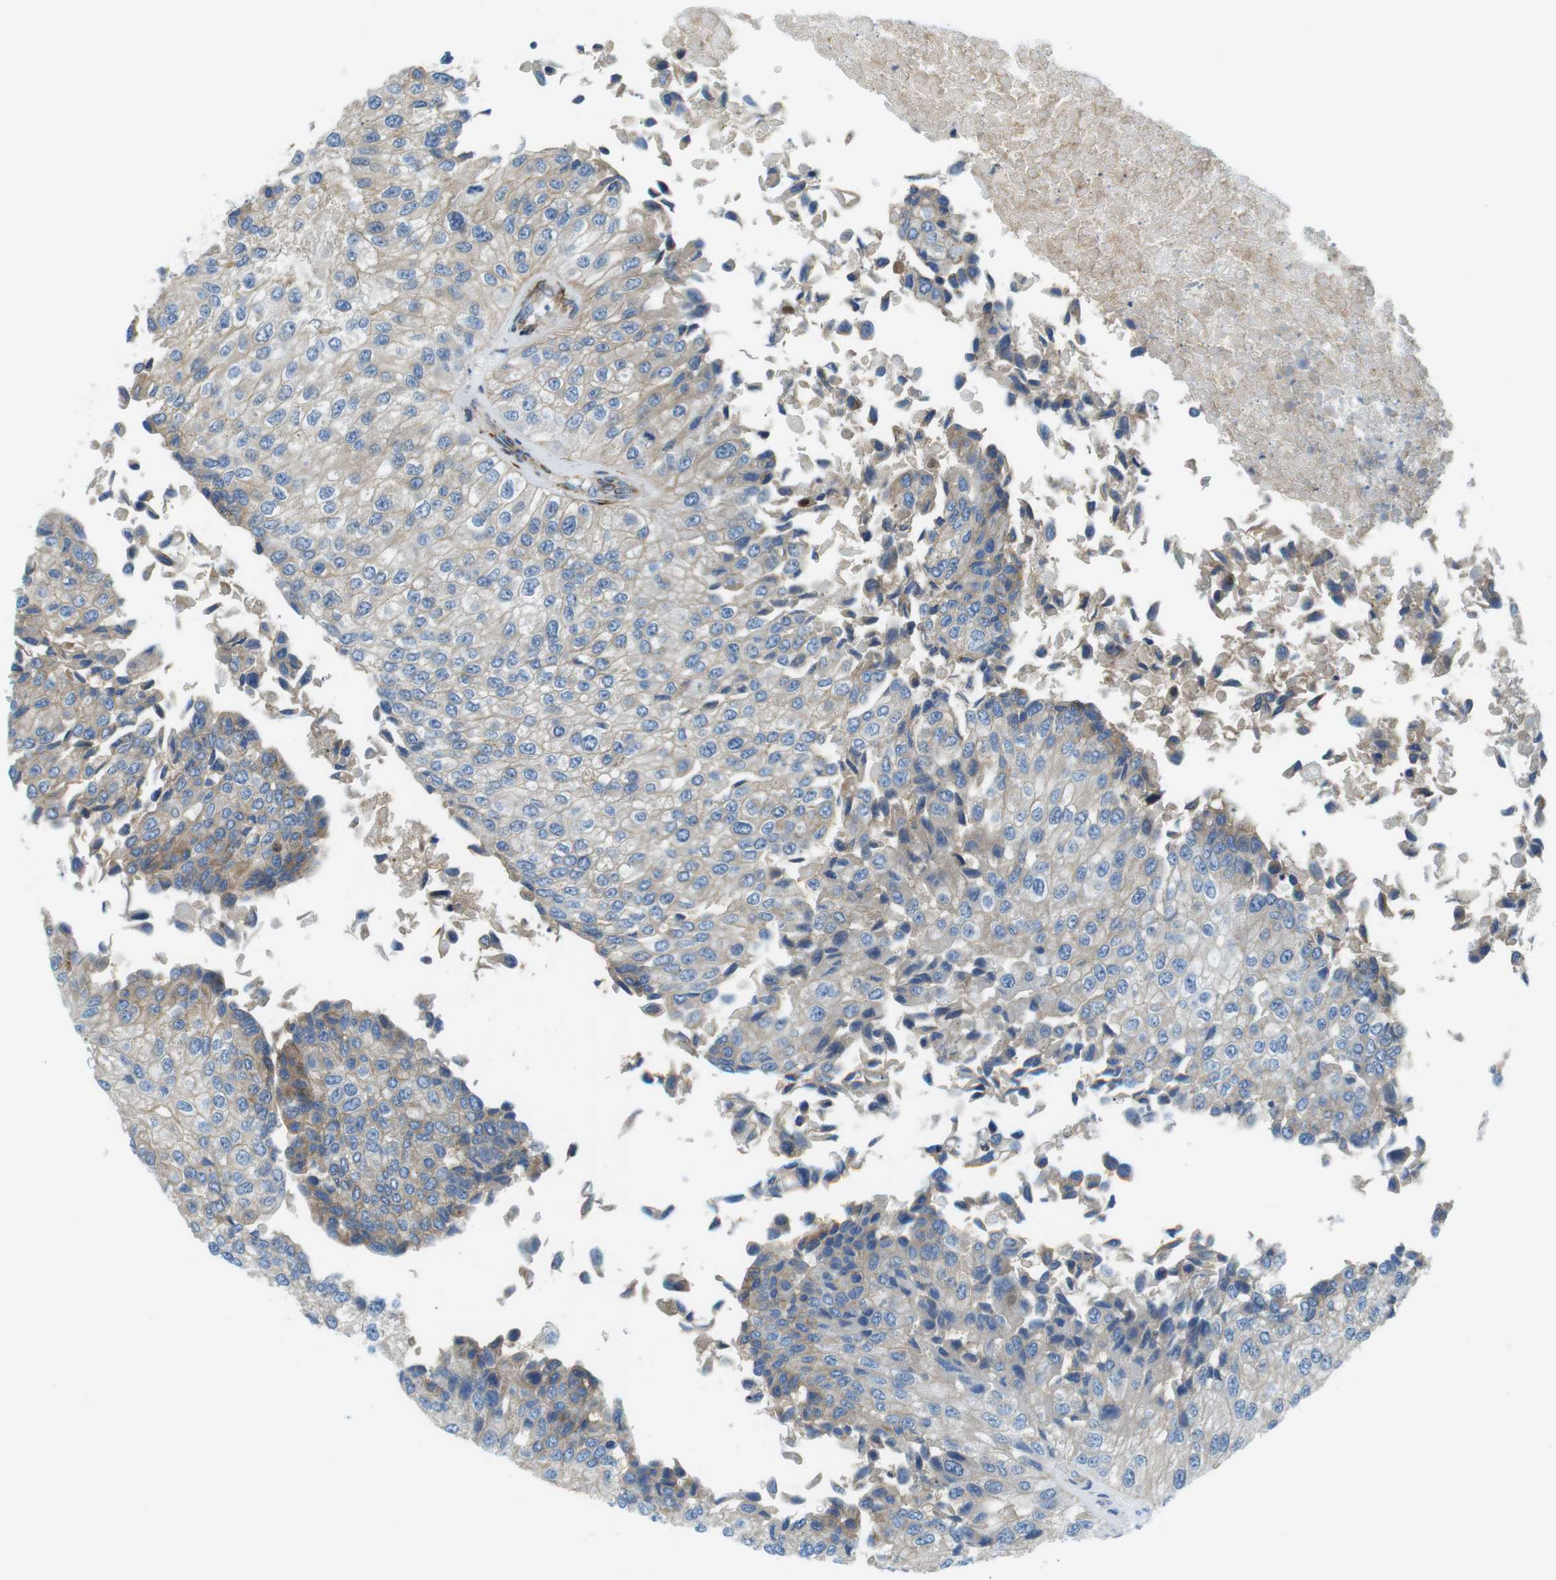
{"staining": {"intensity": "weak", "quantity": ">75%", "location": "cytoplasmic/membranous"}, "tissue": "urothelial cancer", "cell_type": "Tumor cells", "image_type": "cancer", "snomed": [{"axis": "morphology", "description": "Urothelial carcinoma, High grade"}, {"axis": "topography", "description": "Kidney"}, {"axis": "topography", "description": "Urinary bladder"}], "caption": "Urothelial carcinoma (high-grade) was stained to show a protein in brown. There is low levels of weak cytoplasmic/membranous positivity in about >75% of tumor cells.", "gene": "EMP2", "patient": {"sex": "male", "age": 77}}